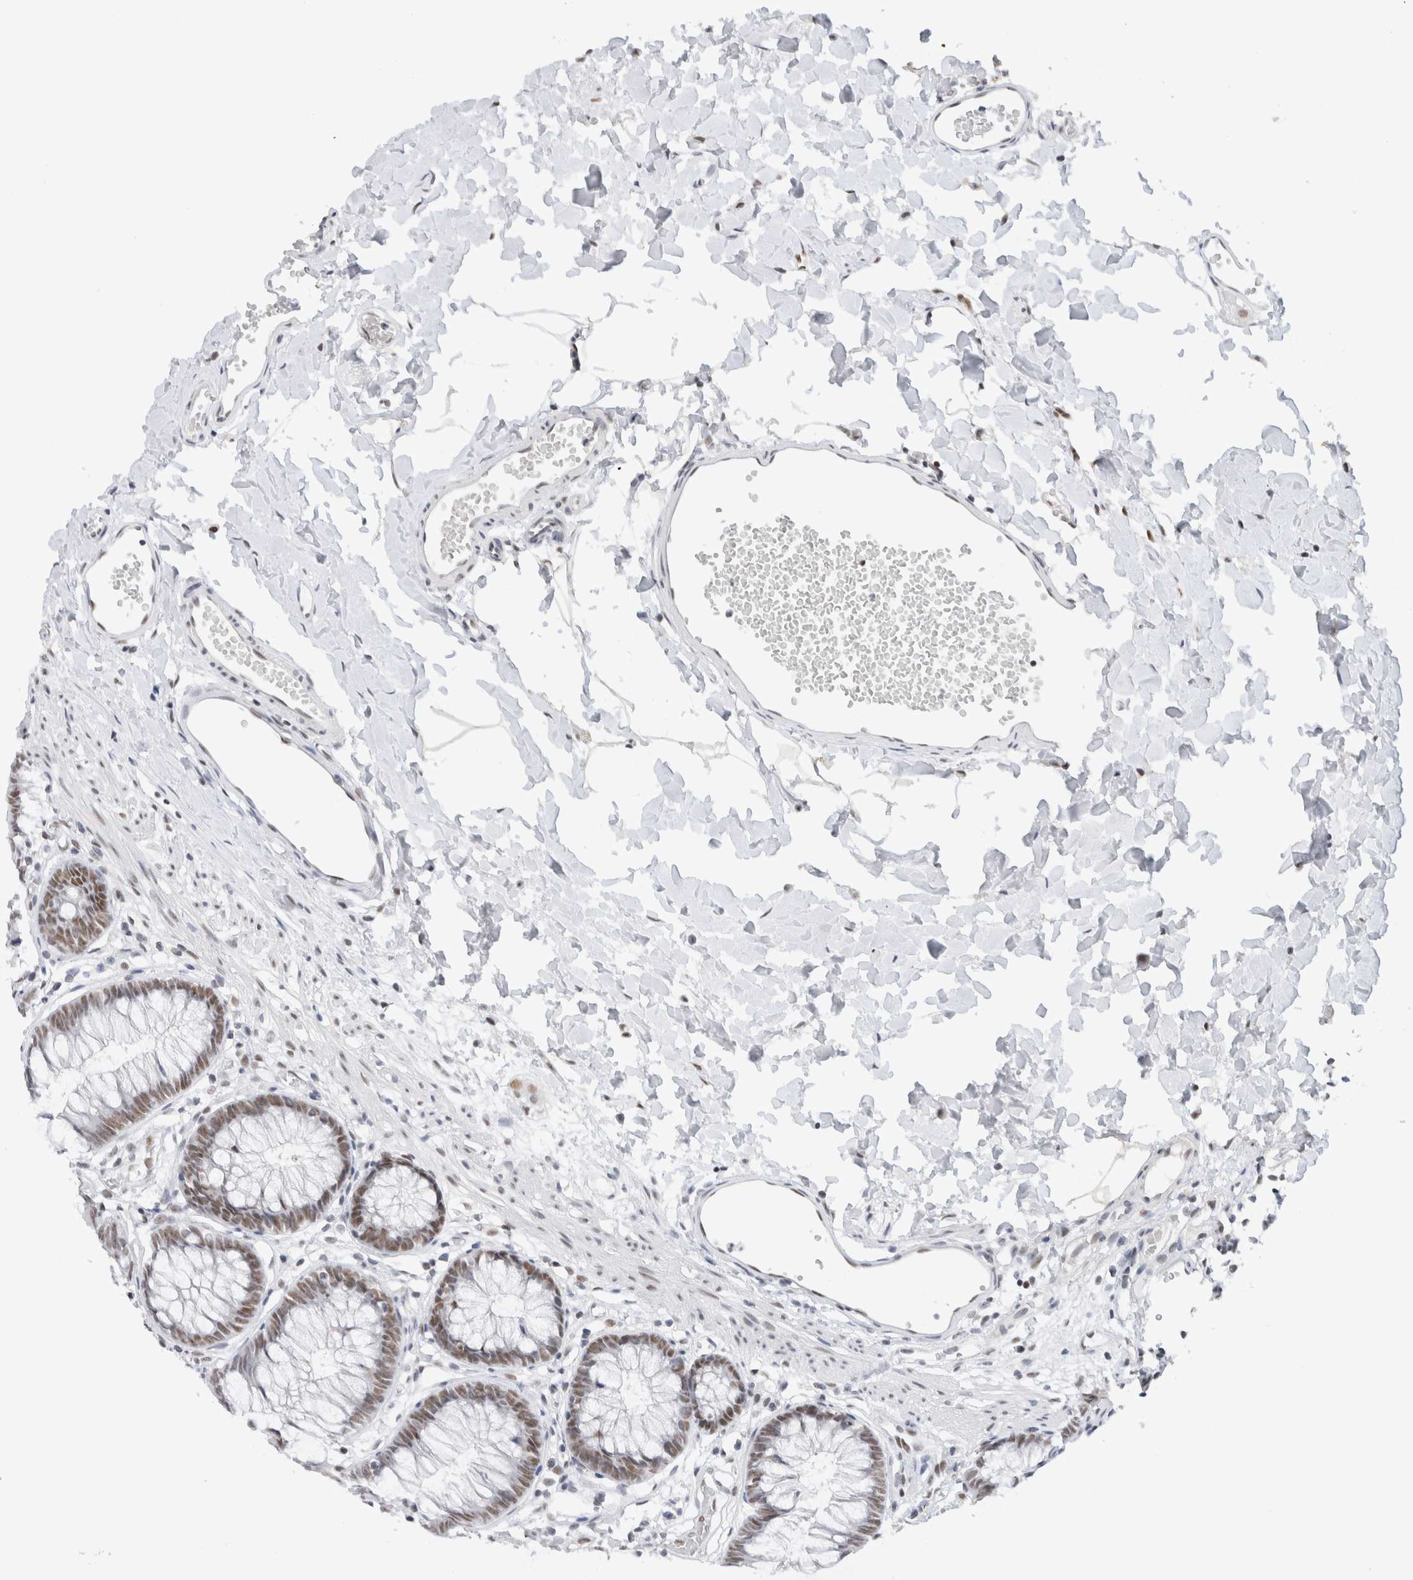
{"staining": {"intensity": "moderate", "quantity": "25%-75%", "location": "nuclear"}, "tissue": "colon", "cell_type": "Endothelial cells", "image_type": "normal", "snomed": [{"axis": "morphology", "description": "Normal tissue, NOS"}, {"axis": "topography", "description": "Colon"}], "caption": "DAB (3,3'-diaminobenzidine) immunohistochemical staining of benign colon reveals moderate nuclear protein staining in approximately 25%-75% of endothelial cells. The protein of interest is stained brown, and the nuclei are stained in blue (DAB IHC with brightfield microscopy, high magnification).", "gene": "COPS7A", "patient": {"sex": "male", "age": 14}}